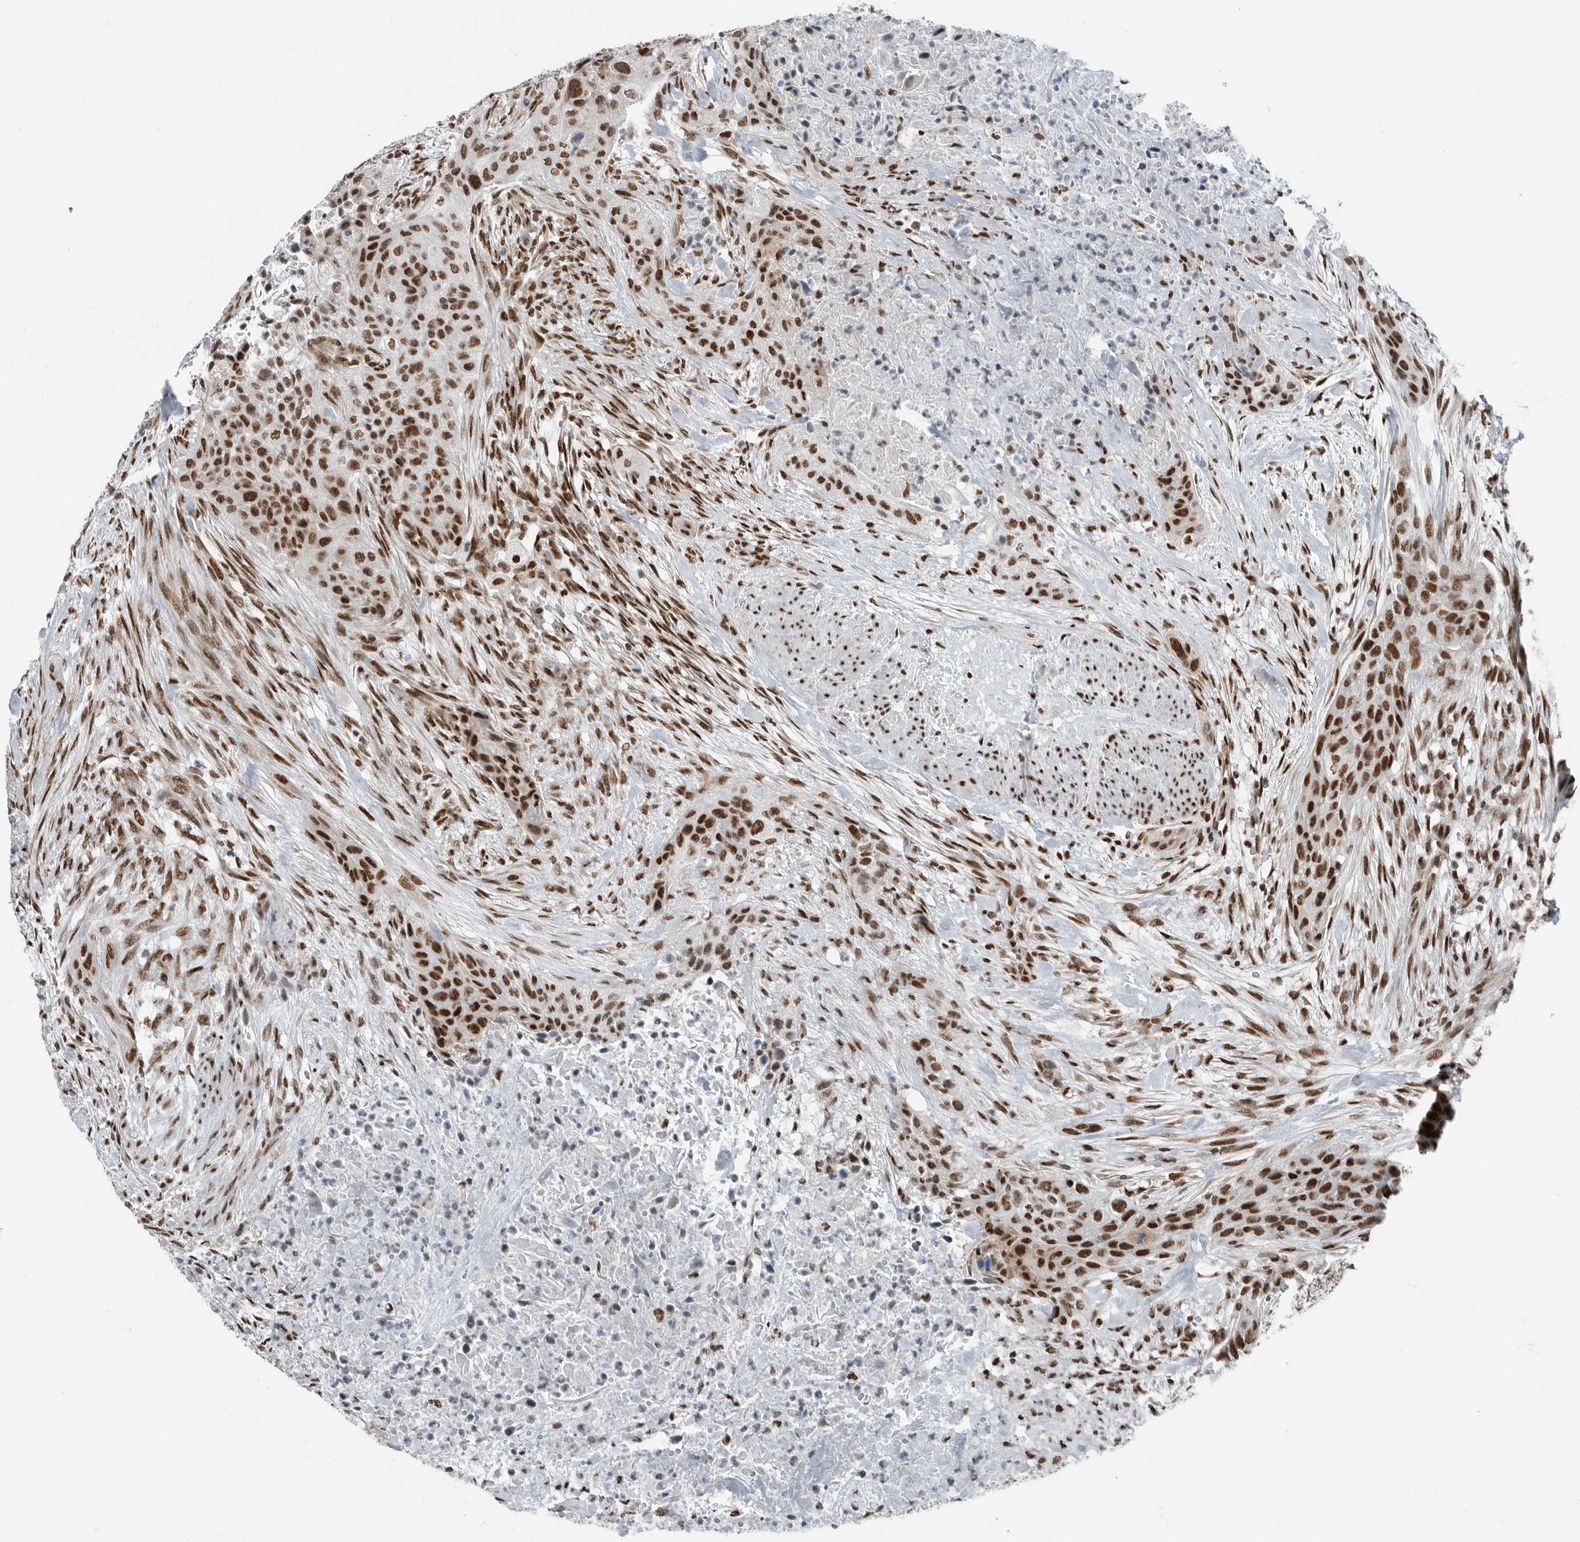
{"staining": {"intensity": "strong", "quantity": ">75%", "location": "nuclear"}, "tissue": "urothelial cancer", "cell_type": "Tumor cells", "image_type": "cancer", "snomed": [{"axis": "morphology", "description": "Urothelial carcinoma, High grade"}, {"axis": "topography", "description": "Urinary bladder"}], "caption": "The histopathology image exhibits a brown stain indicating the presence of a protein in the nuclear of tumor cells in high-grade urothelial carcinoma.", "gene": "BLZF1", "patient": {"sex": "male", "age": 35}}